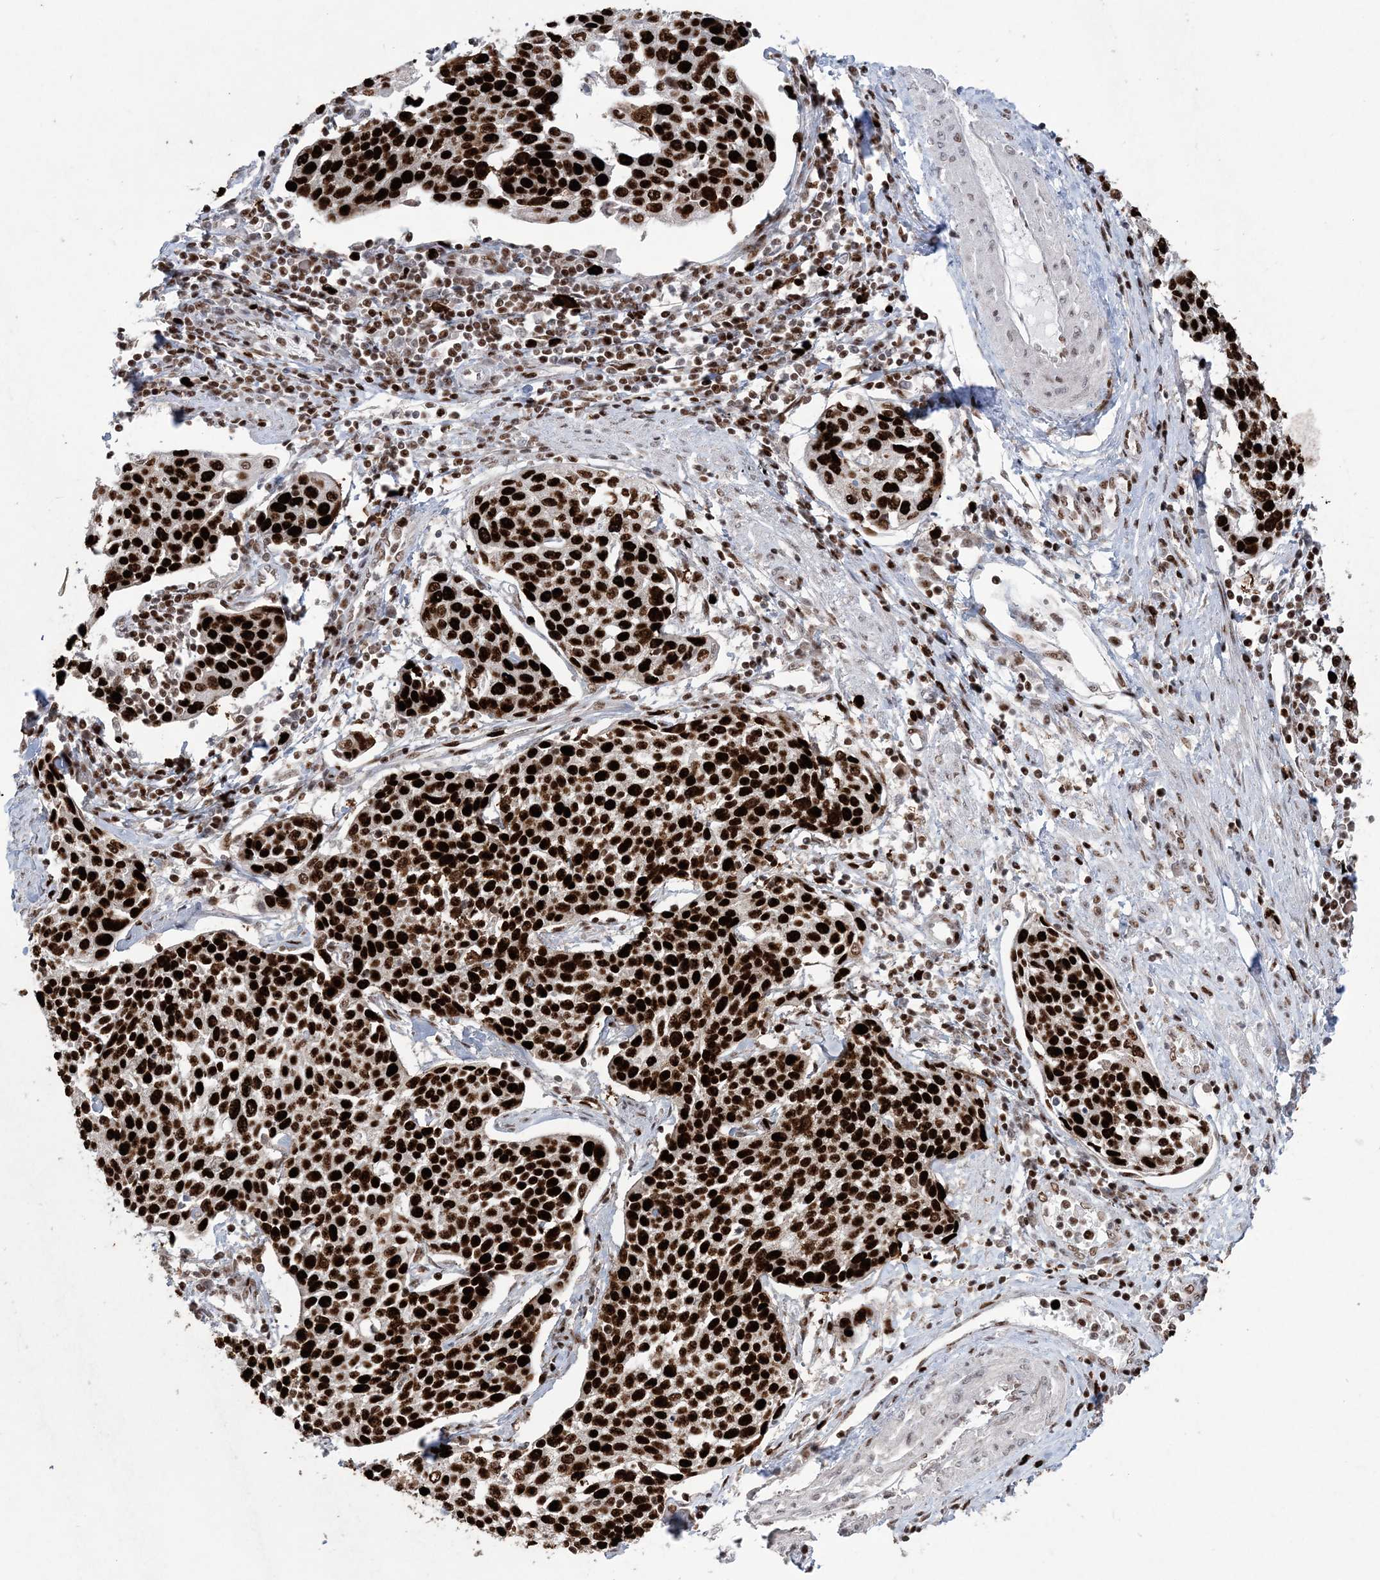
{"staining": {"intensity": "strong", "quantity": ">75%", "location": "nuclear"}, "tissue": "cervical cancer", "cell_type": "Tumor cells", "image_type": "cancer", "snomed": [{"axis": "morphology", "description": "Squamous cell carcinoma, NOS"}, {"axis": "topography", "description": "Cervix"}], "caption": "This is a histology image of immunohistochemistry (IHC) staining of cervical cancer (squamous cell carcinoma), which shows strong staining in the nuclear of tumor cells.", "gene": "LIG1", "patient": {"sex": "female", "age": 34}}